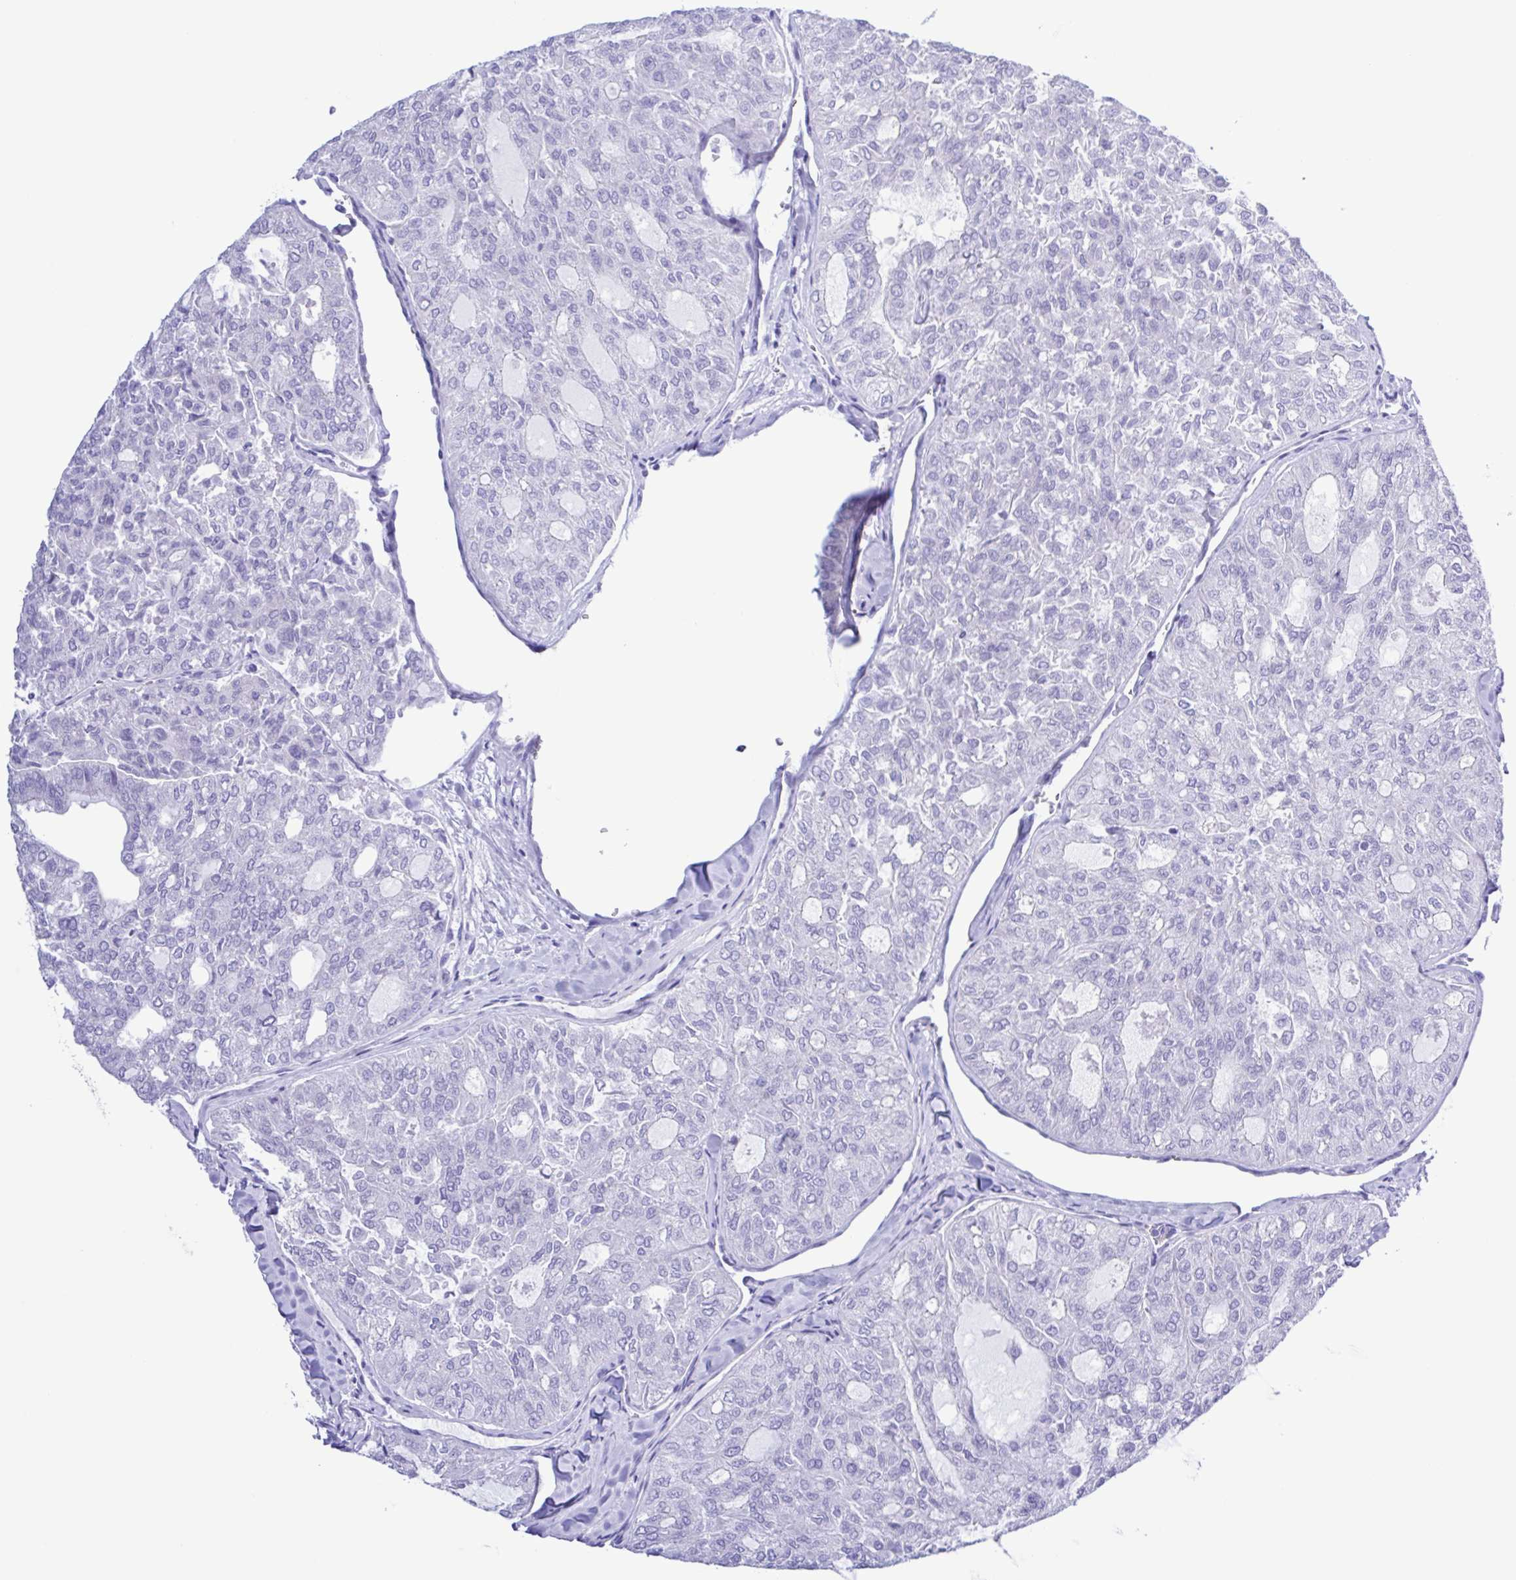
{"staining": {"intensity": "negative", "quantity": "none", "location": "none"}, "tissue": "thyroid cancer", "cell_type": "Tumor cells", "image_type": "cancer", "snomed": [{"axis": "morphology", "description": "Follicular adenoma carcinoma, NOS"}, {"axis": "topography", "description": "Thyroid gland"}], "caption": "High magnification brightfield microscopy of follicular adenoma carcinoma (thyroid) stained with DAB (3,3'-diaminobenzidine) (brown) and counterstained with hematoxylin (blue): tumor cells show no significant staining. The staining is performed using DAB brown chromogen with nuclei counter-stained in using hematoxylin.", "gene": "CYP11A1", "patient": {"sex": "male", "age": 75}}